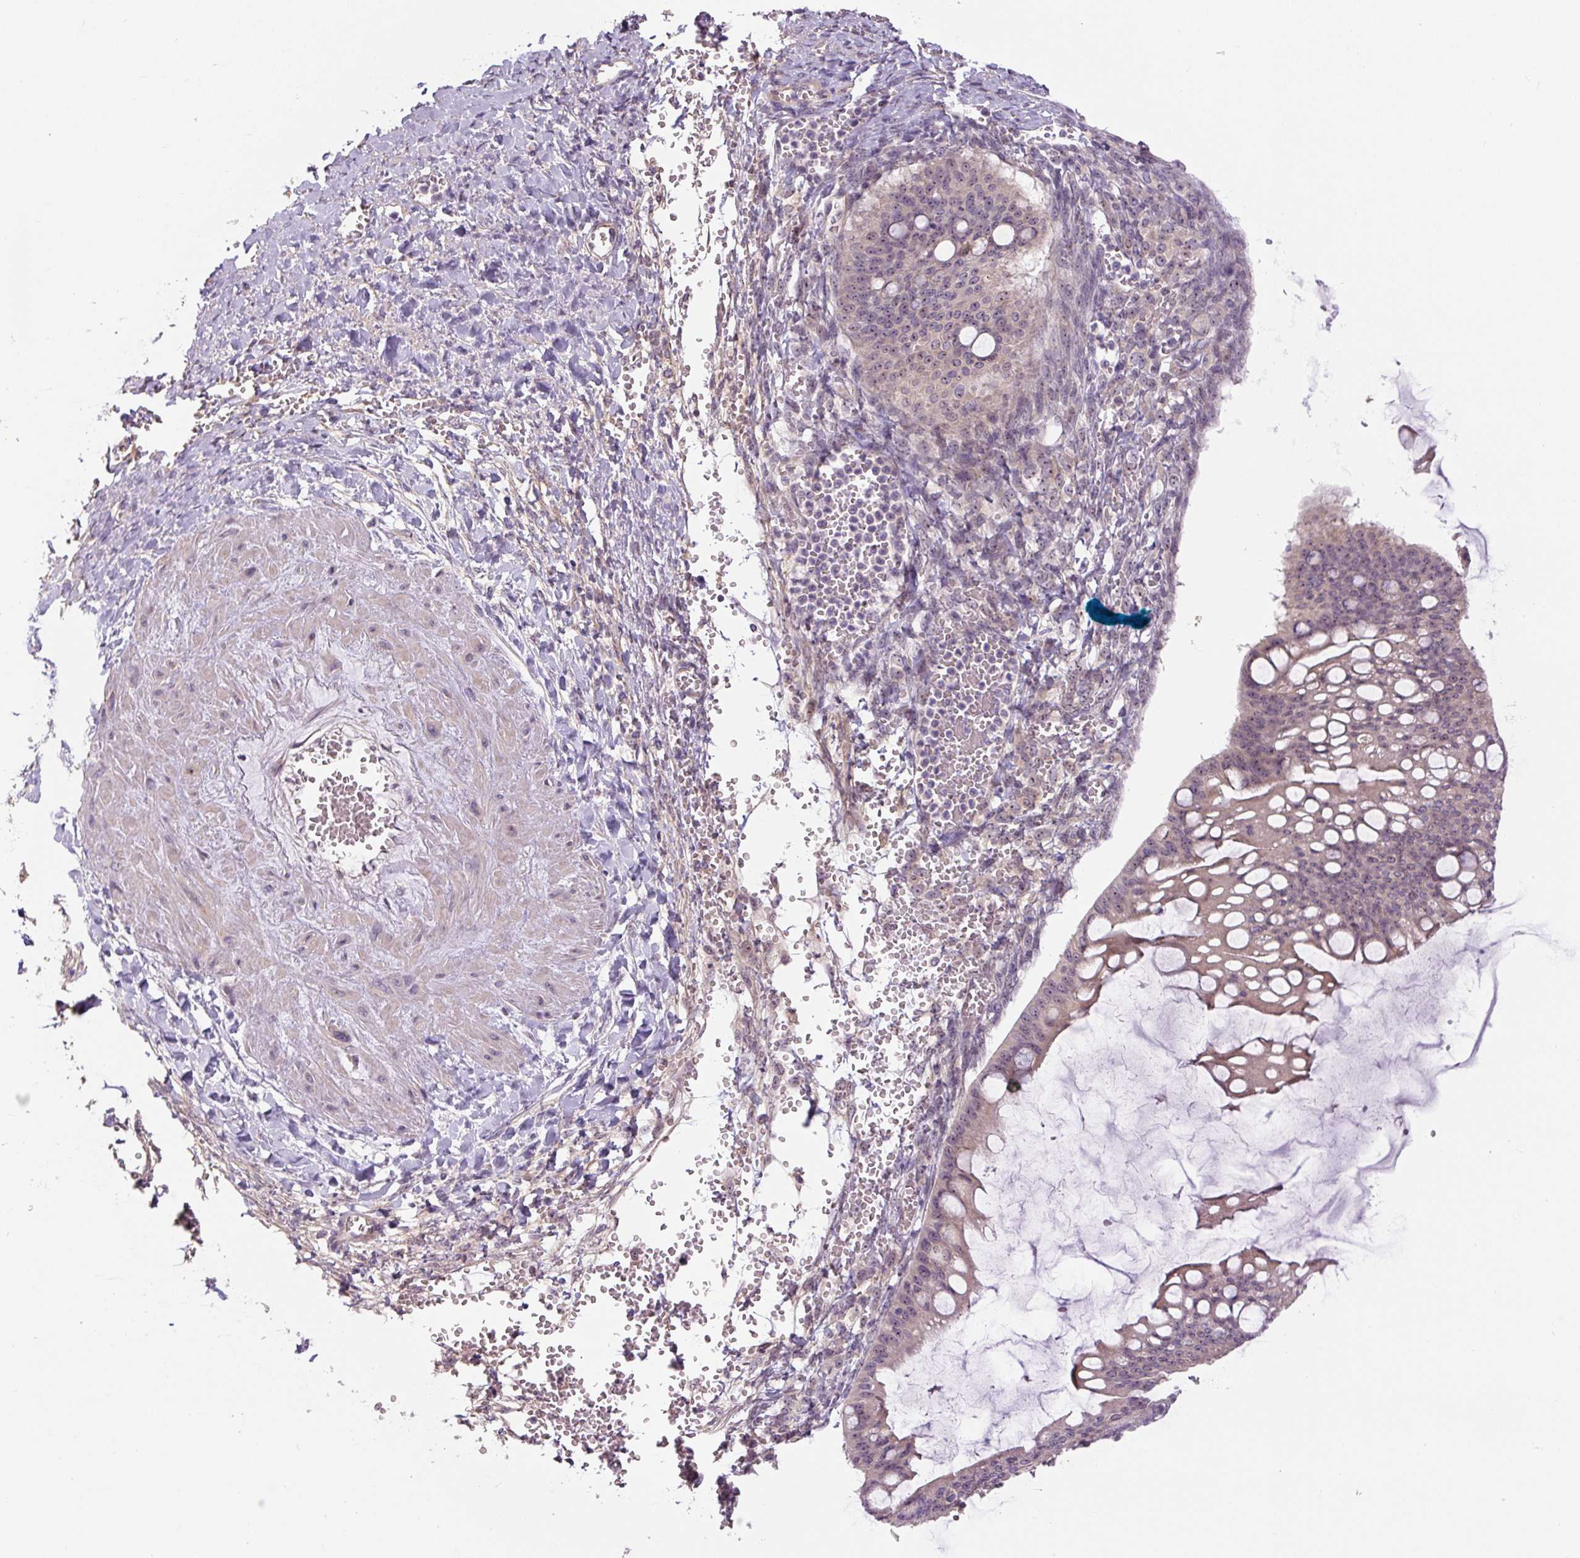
{"staining": {"intensity": "negative", "quantity": "none", "location": "none"}, "tissue": "ovarian cancer", "cell_type": "Tumor cells", "image_type": "cancer", "snomed": [{"axis": "morphology", "description": "Cystadenocarcinoma, mucinous, NOS"}, {"axis": "topography", "description": "Ovary"}], "caption": "Tumor cells are negative for brown protein staining in ovarian cancer (mucinous cystadenocarcinoma). Nuclei are stained in blue.", "gene": "TMEM151B", "patient": {"sex": "female", "age": 73}}